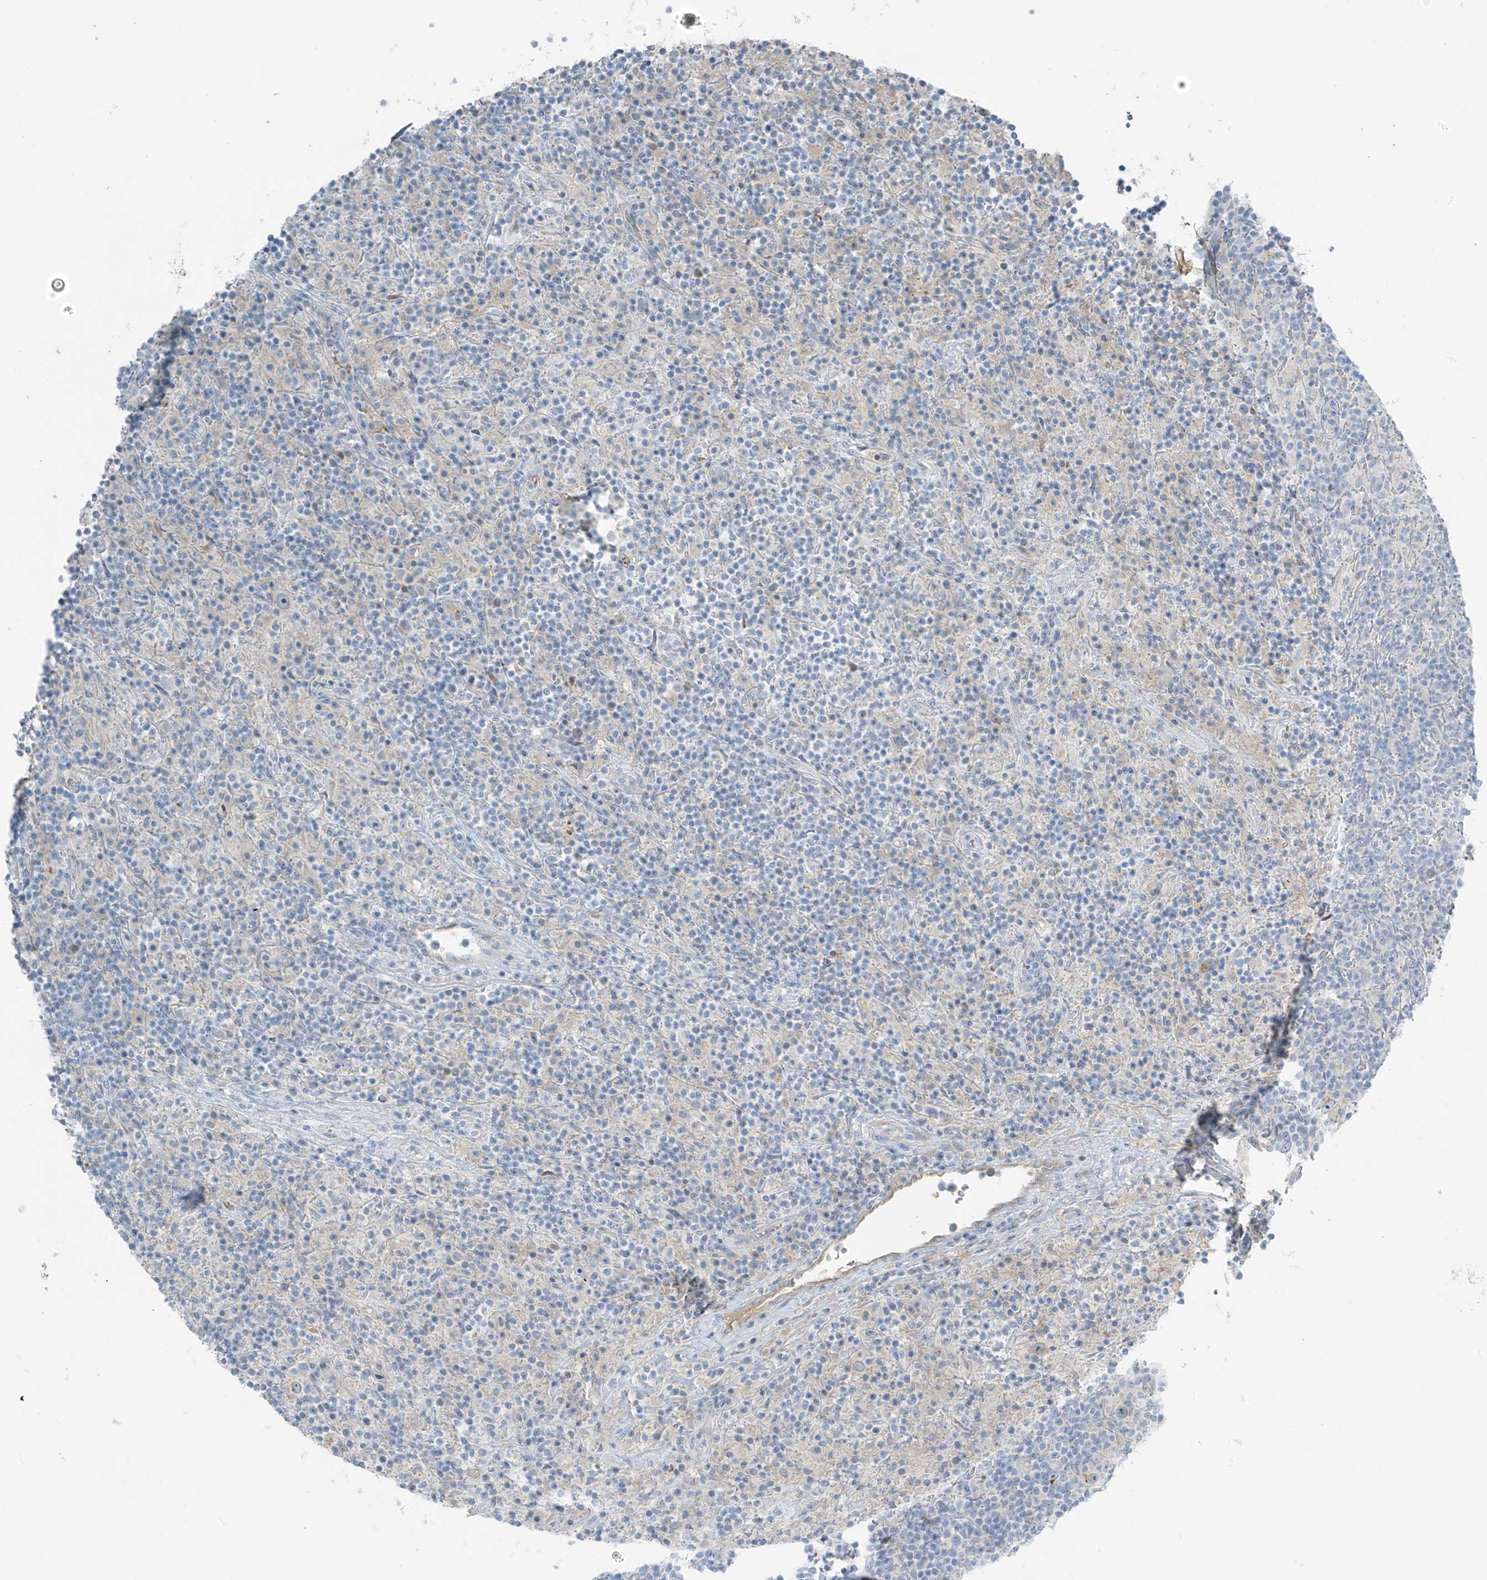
{"staining": {"intensity": "negative", "quantity": "none", "location": "none"}, "tissue": "lymphoma", "cell_type": "Tumor cells", "image_type": "cancer", "snomed": [{"axis": "morphology", "description": "Hodgkin's disease, NOS"}, {"axis": "topography", "description": "Lymph node"}], "caption": "IHC of lymphoma shows no staining in tumor cells.", "gene": "FAM131C", "patient": {"sex": "male", "age": 70}}